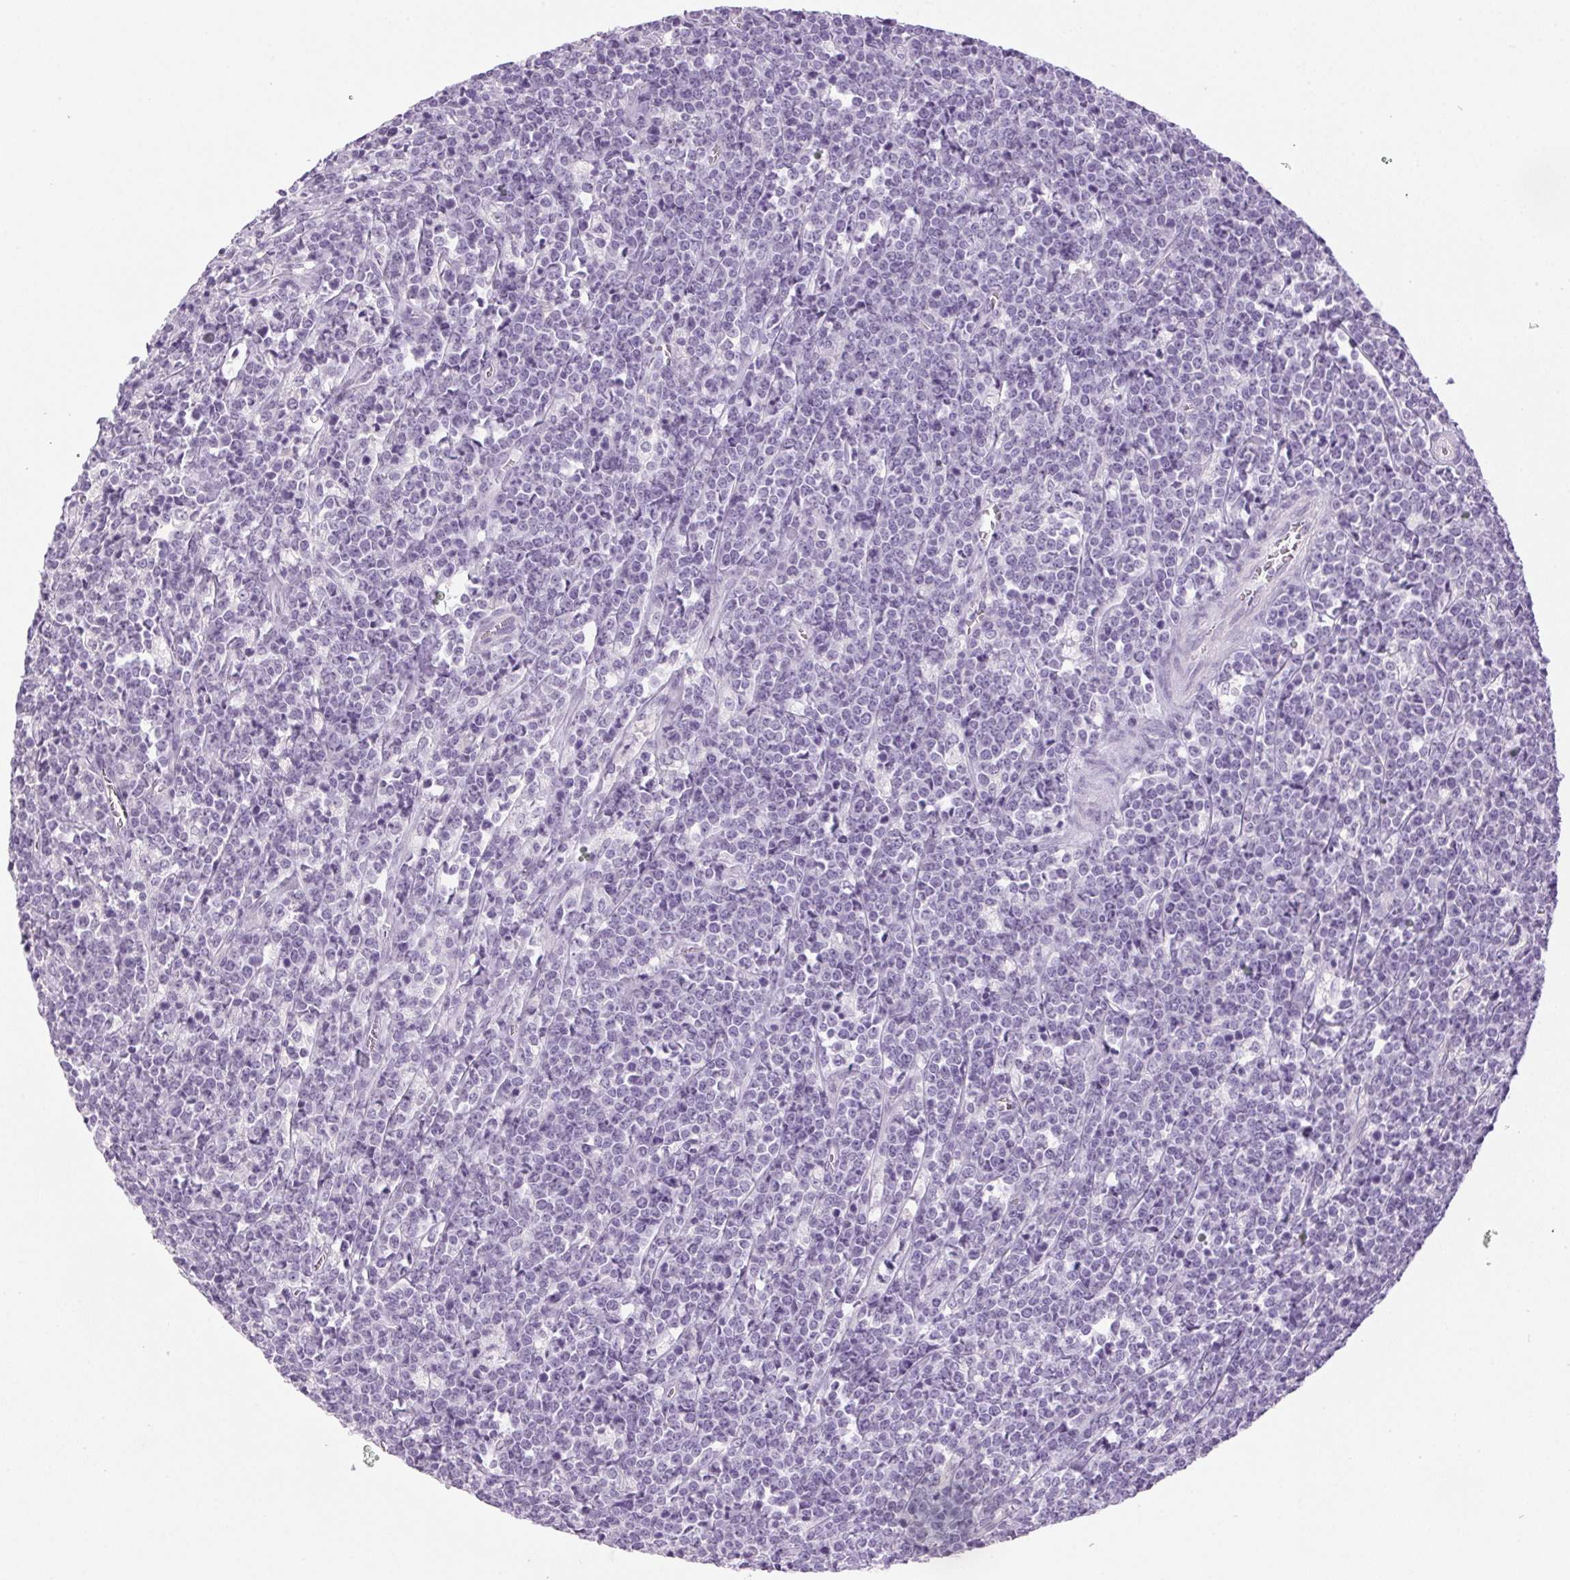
{"staining": {"intensity": "negative", "quantity": "none", "location": "none"}, "tissue": "lymphoma", "cell_type": "Tumor cells", "image_type": "cancer", "snomed": [{"axis": "morphology", "description": "Malignant lymphoma, non-Hodgkin's type, High grade"}, {"axis": "topography", "description": "Small intestine"}], "caption": "A micrograph of high-grade malignant lymphoma, non-Hodgkin's type stained for a protein demonstrates no brown staining in tumor cells.", "gene": "POPDC2", "patient": {"sex": "female", "age": 56}}